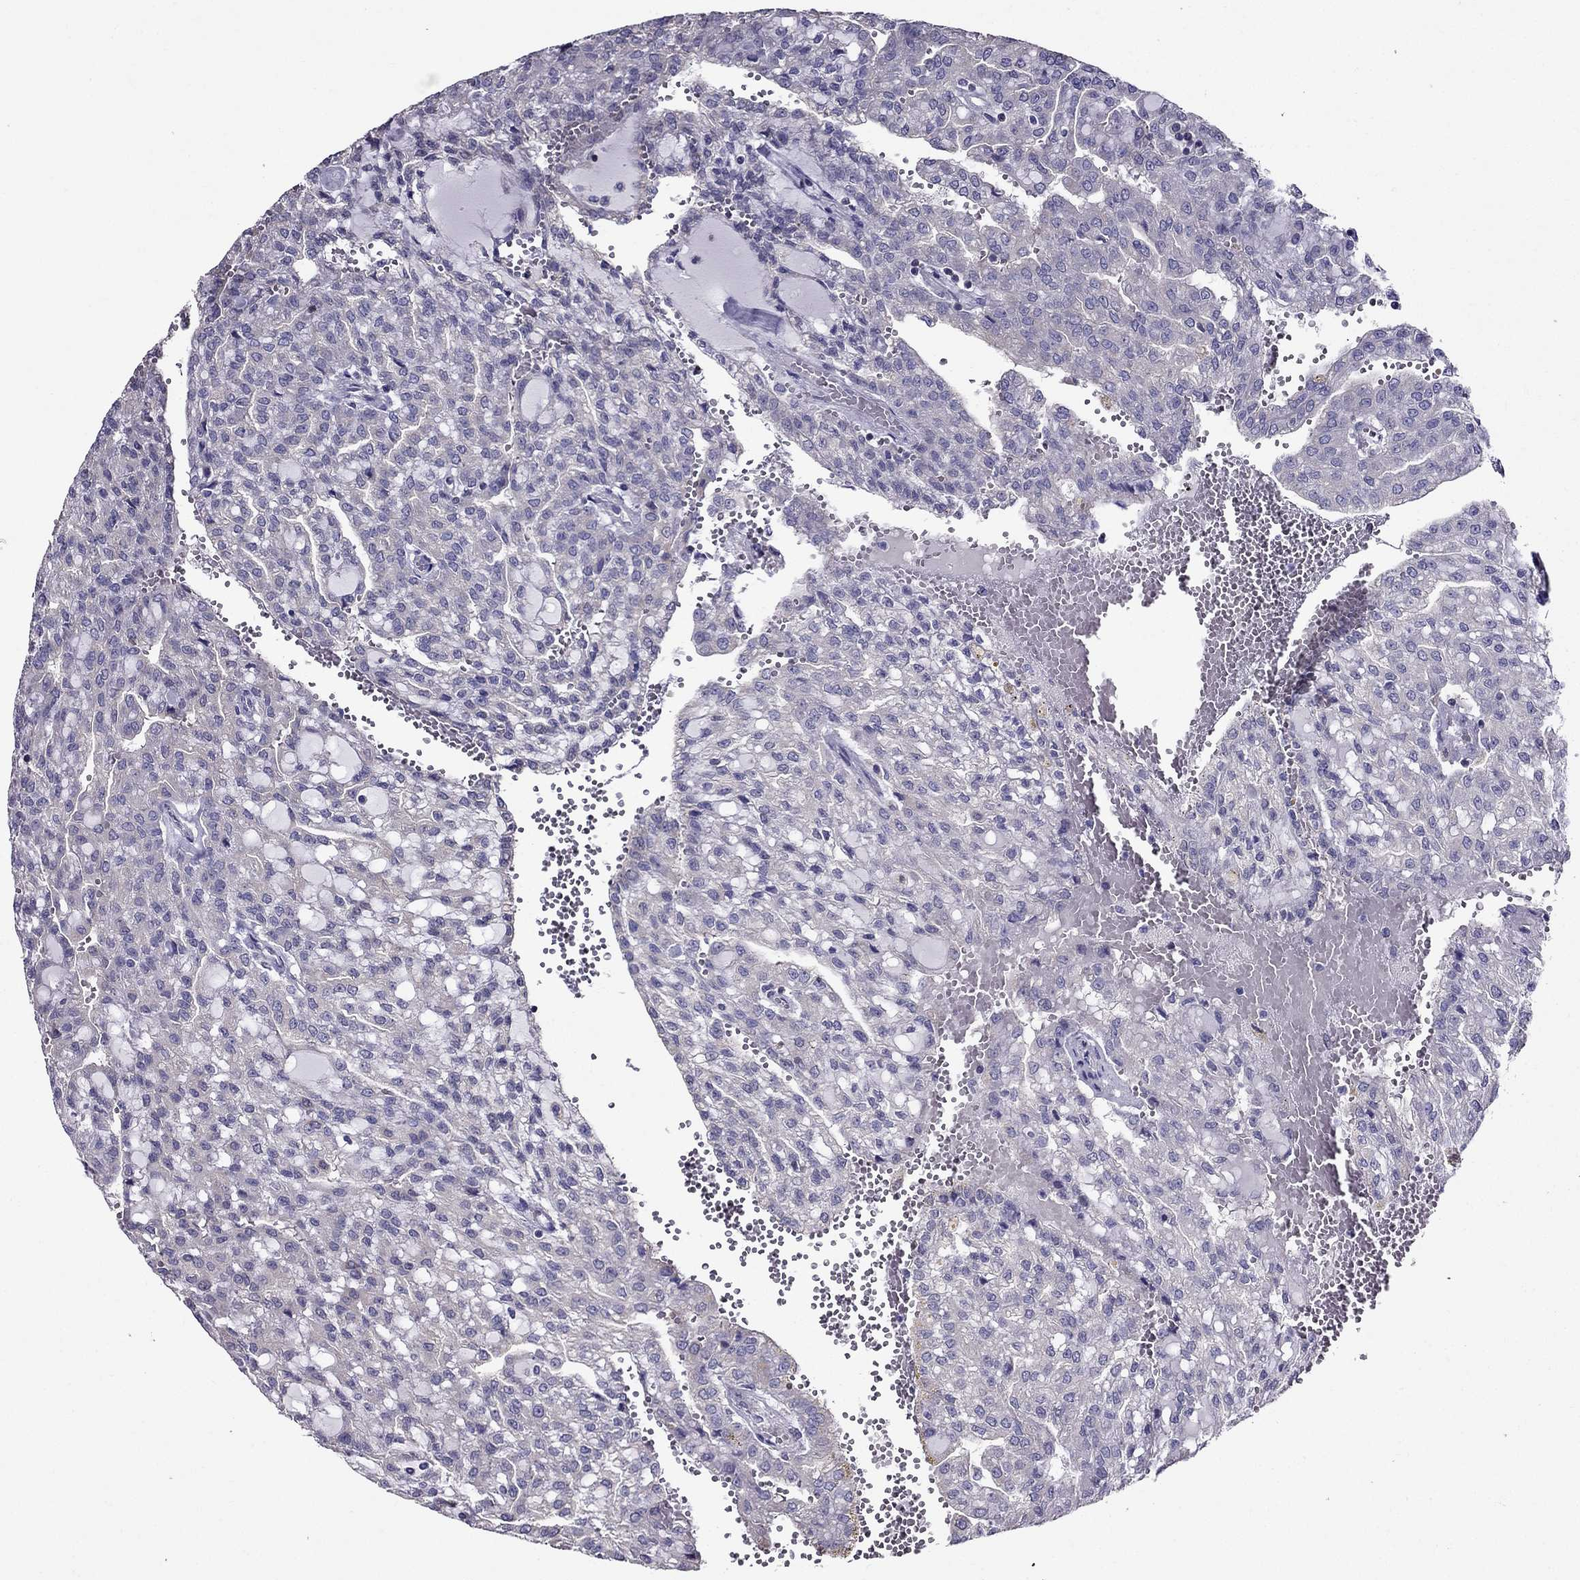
{"staining": {"intensity": "negative", "quantity": "none", "location": "none"}, "tissue": "renal cancer", "cell_type": "Tumor cells", "image_type": "cancer", "snomed": [{"axis": "morphology", "description": "Adenocarcinoma, NOS"}, {"axis": "topography", "description": "Kidney"}], "caption": "Renal cancer (adenocarcinoma) stained for a protein using immunohistochemistry demonstrates no positivity tumor cells.", "gene": "AAK1", "patient": {"sex": "male", "age": 63}}